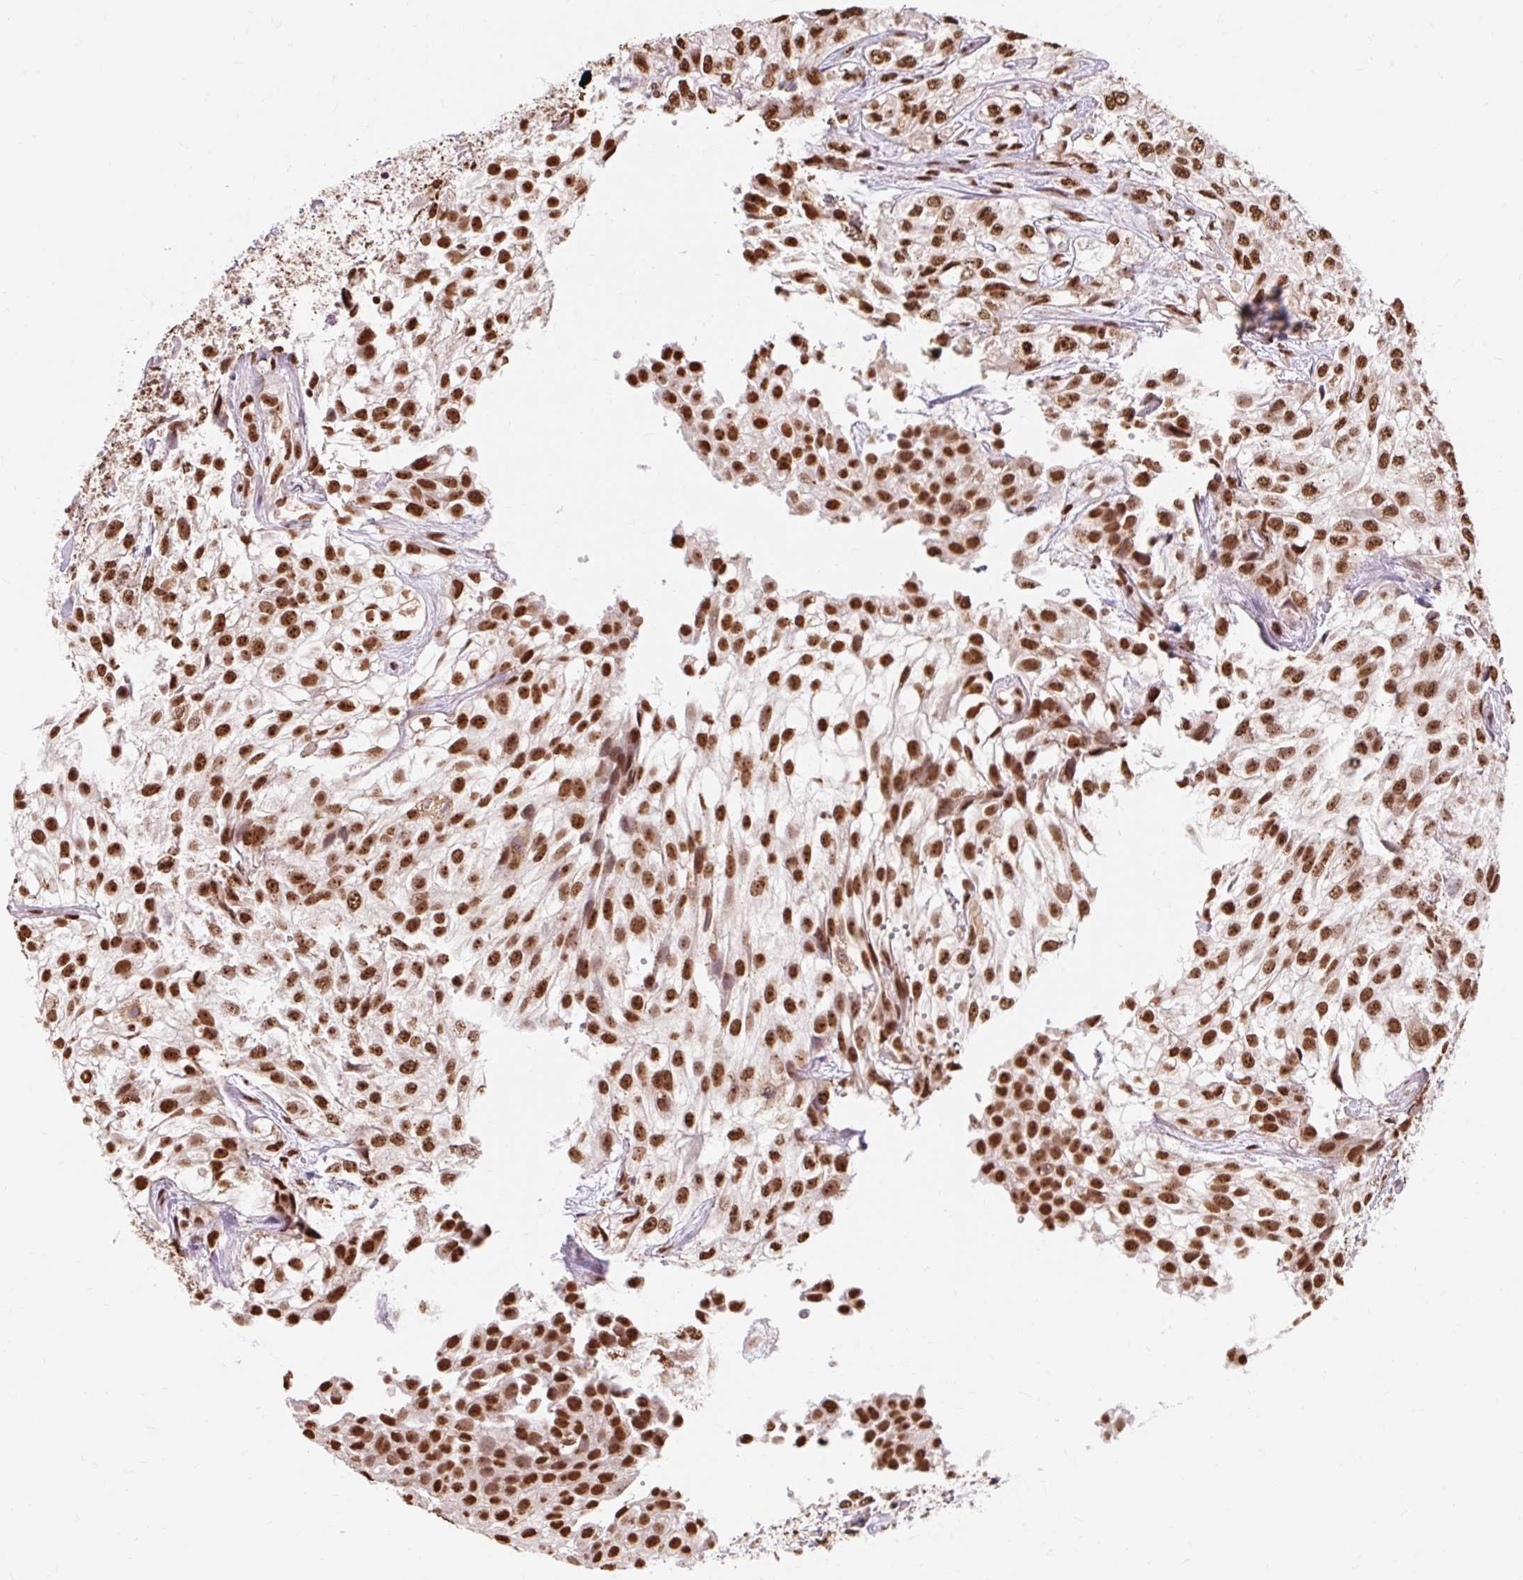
{"staining": {"intensity": "strong", "quantity": ">75%", "location": "nuclear"}, "tissue": "urothelial cancer", "cell_type": "Tumor cells", "image_type": "cancer", "snomed": [{"axis": "morphology", "description": "Urothelial carcinoma, High grade"}, {"axis": "topography", "description": "Urinary bladder"}], "caption": "Protein staining exhibits strong nuclear staining in approximately >75% of tumor cells in urothelial cancer.", "gene": "BICRA", "patient": {"sex": "male", "age": 56}}